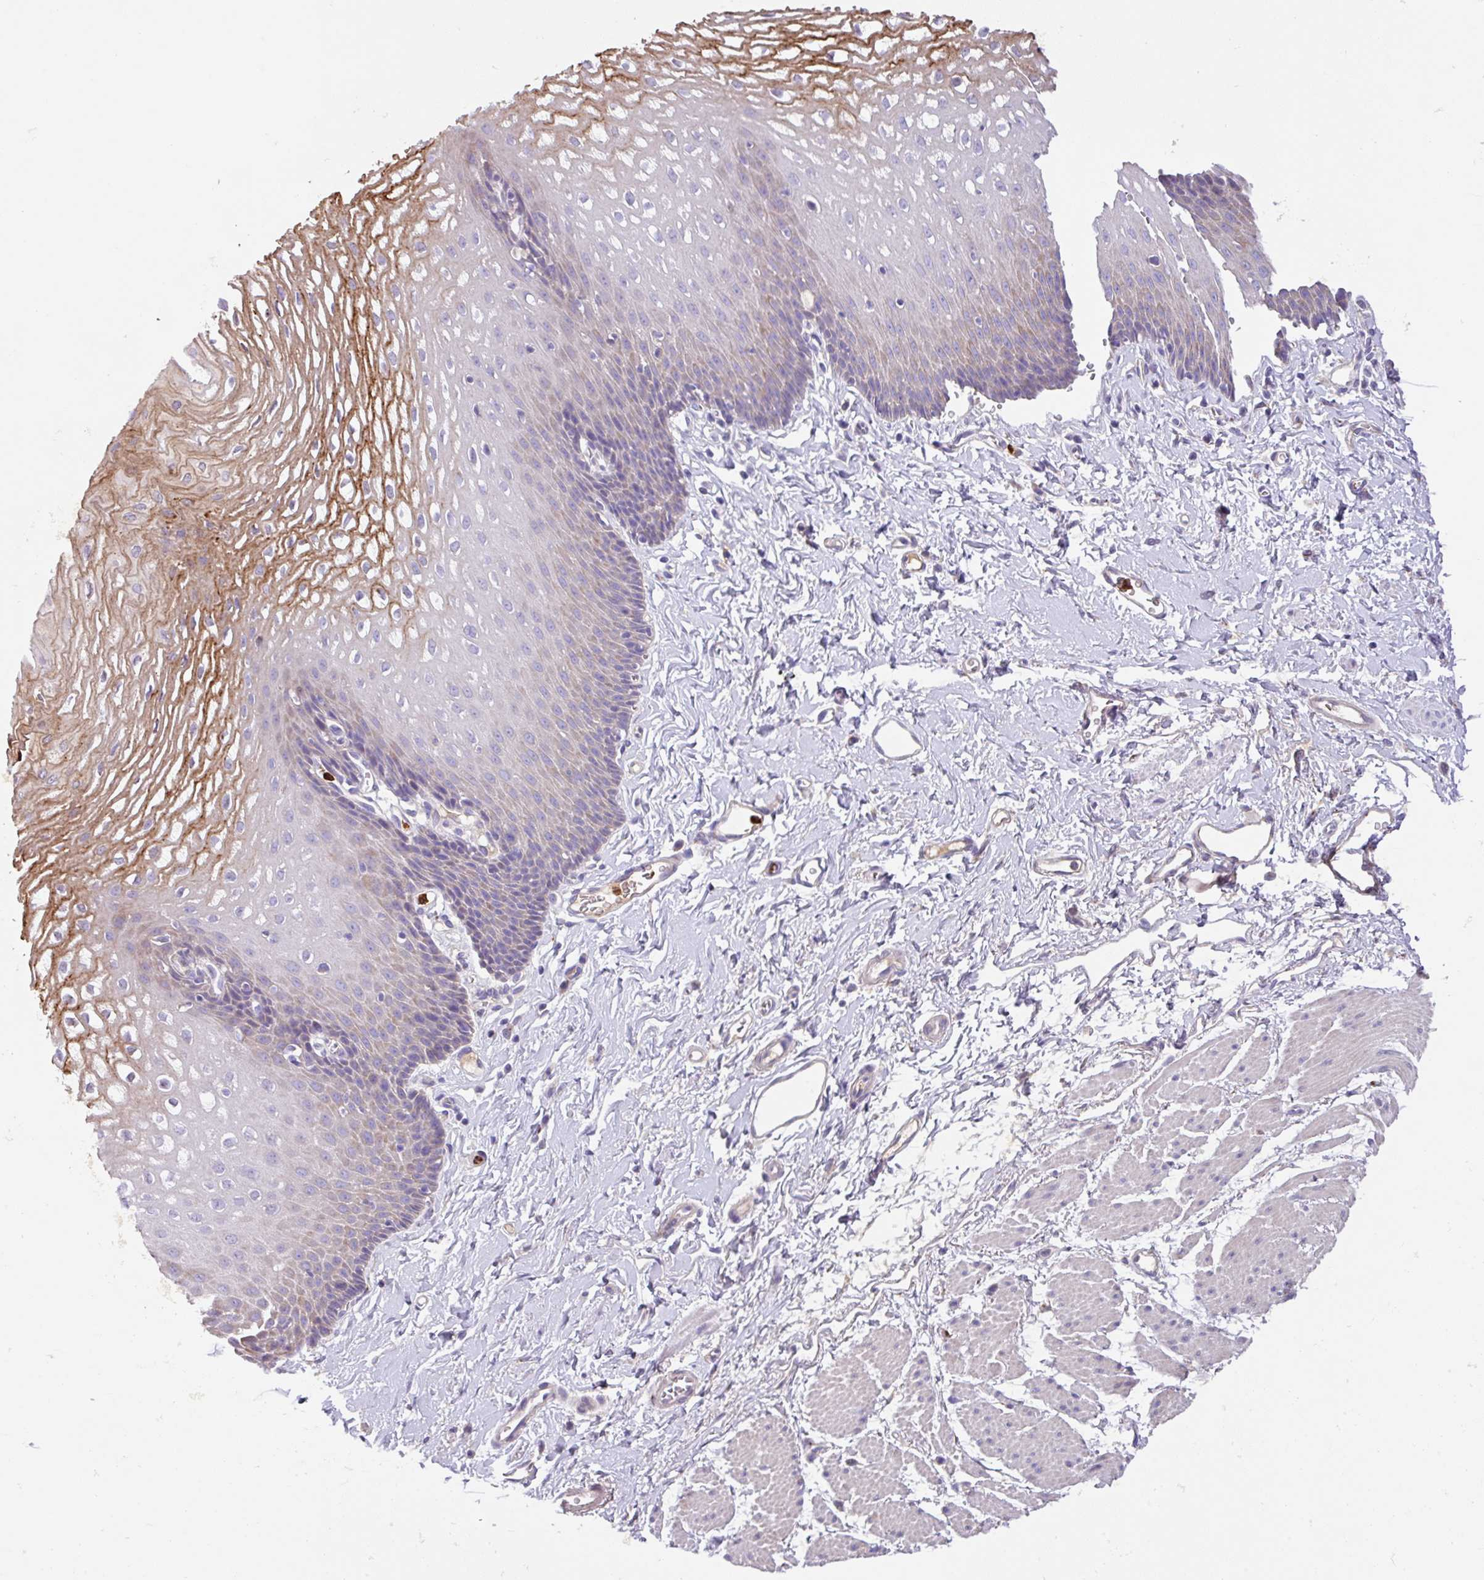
{"staining": {"intensity": "strong", "quantity": "<25%", "location": "cytoplasmic/membranous"}, "tissue": "esophagus", "cell_type": "Squamous epithelial cells", "image_type": "normal", "snomed": [{"axis": "morphology", "description": "Normal tissue, NOS"}, {"axis": "topography", "description": "Esophagus"}], "caption": "Human esophagus stained with a brown dye shows strong cytoplasmic/membranous positive positivity in approximately <25% of squamous epithelial cells.", "gene": "CRISP3", "patient": {"sex": "male", "age": 70}}